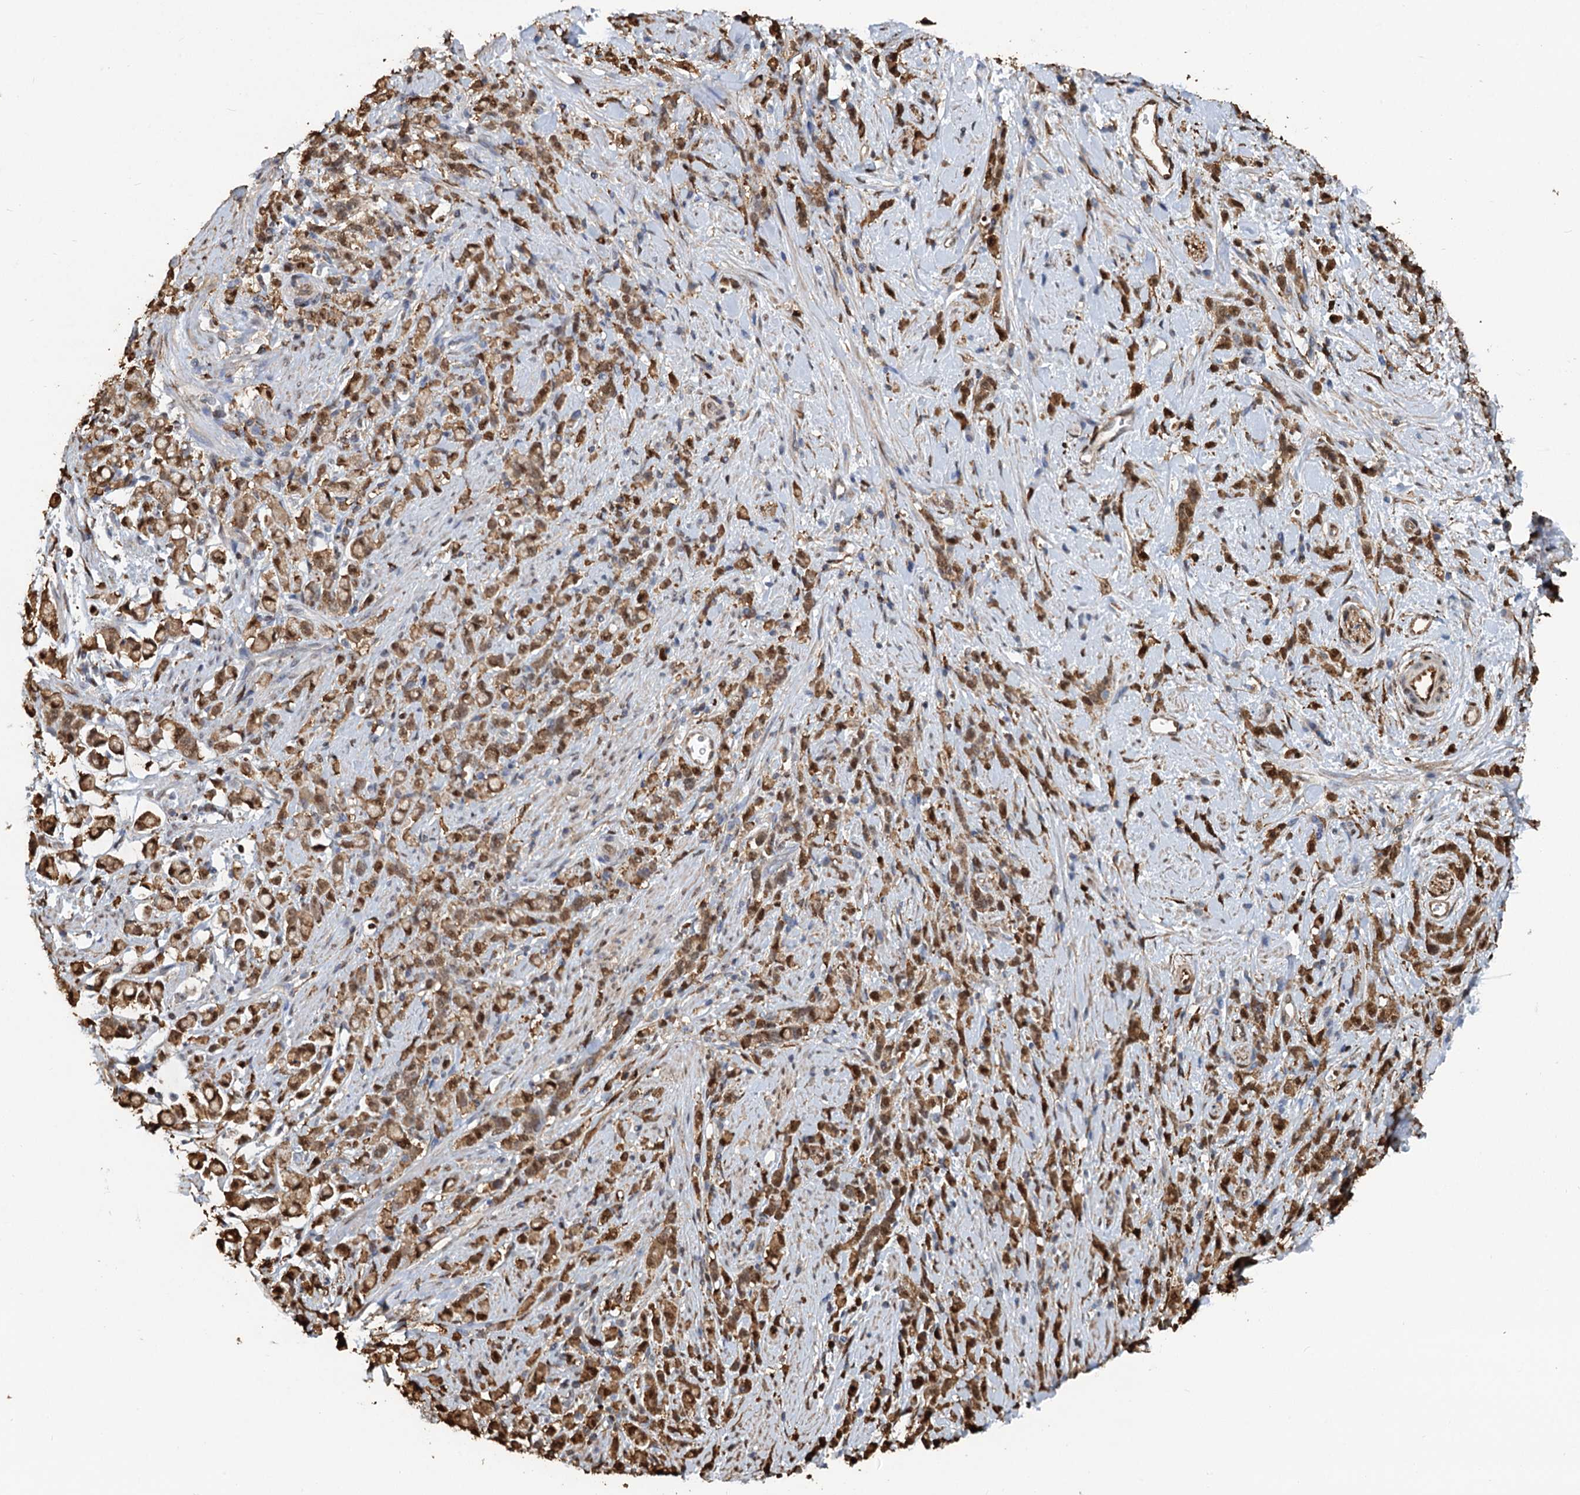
{"staining": {"intensity": "moderate", "quantity": ">75%", "location": "cytoplasmic/membranous,nuclear"}, "tissue": "stomach cancer", "cell_type": "Tumor cells", "image_type": "cancer", "snomed": [{"axis": "morphology", "description": "Adenocarcinoma, NOS"}, {"axis": "topography", "description": "Stomach"}], "caption": "Immunohistochemistry image of neoplastic tissue: human stomach cancer stained using IHC demonstrates medium levels of moderate protein expression localized specifically in the cytoplasmic/membranous and nuclear of tumor cells, appearing as a cytoplasmic/membranous and nuclear brown color.", "gene": "S100A6", "patient": {"sex": "female", "age": 60}}